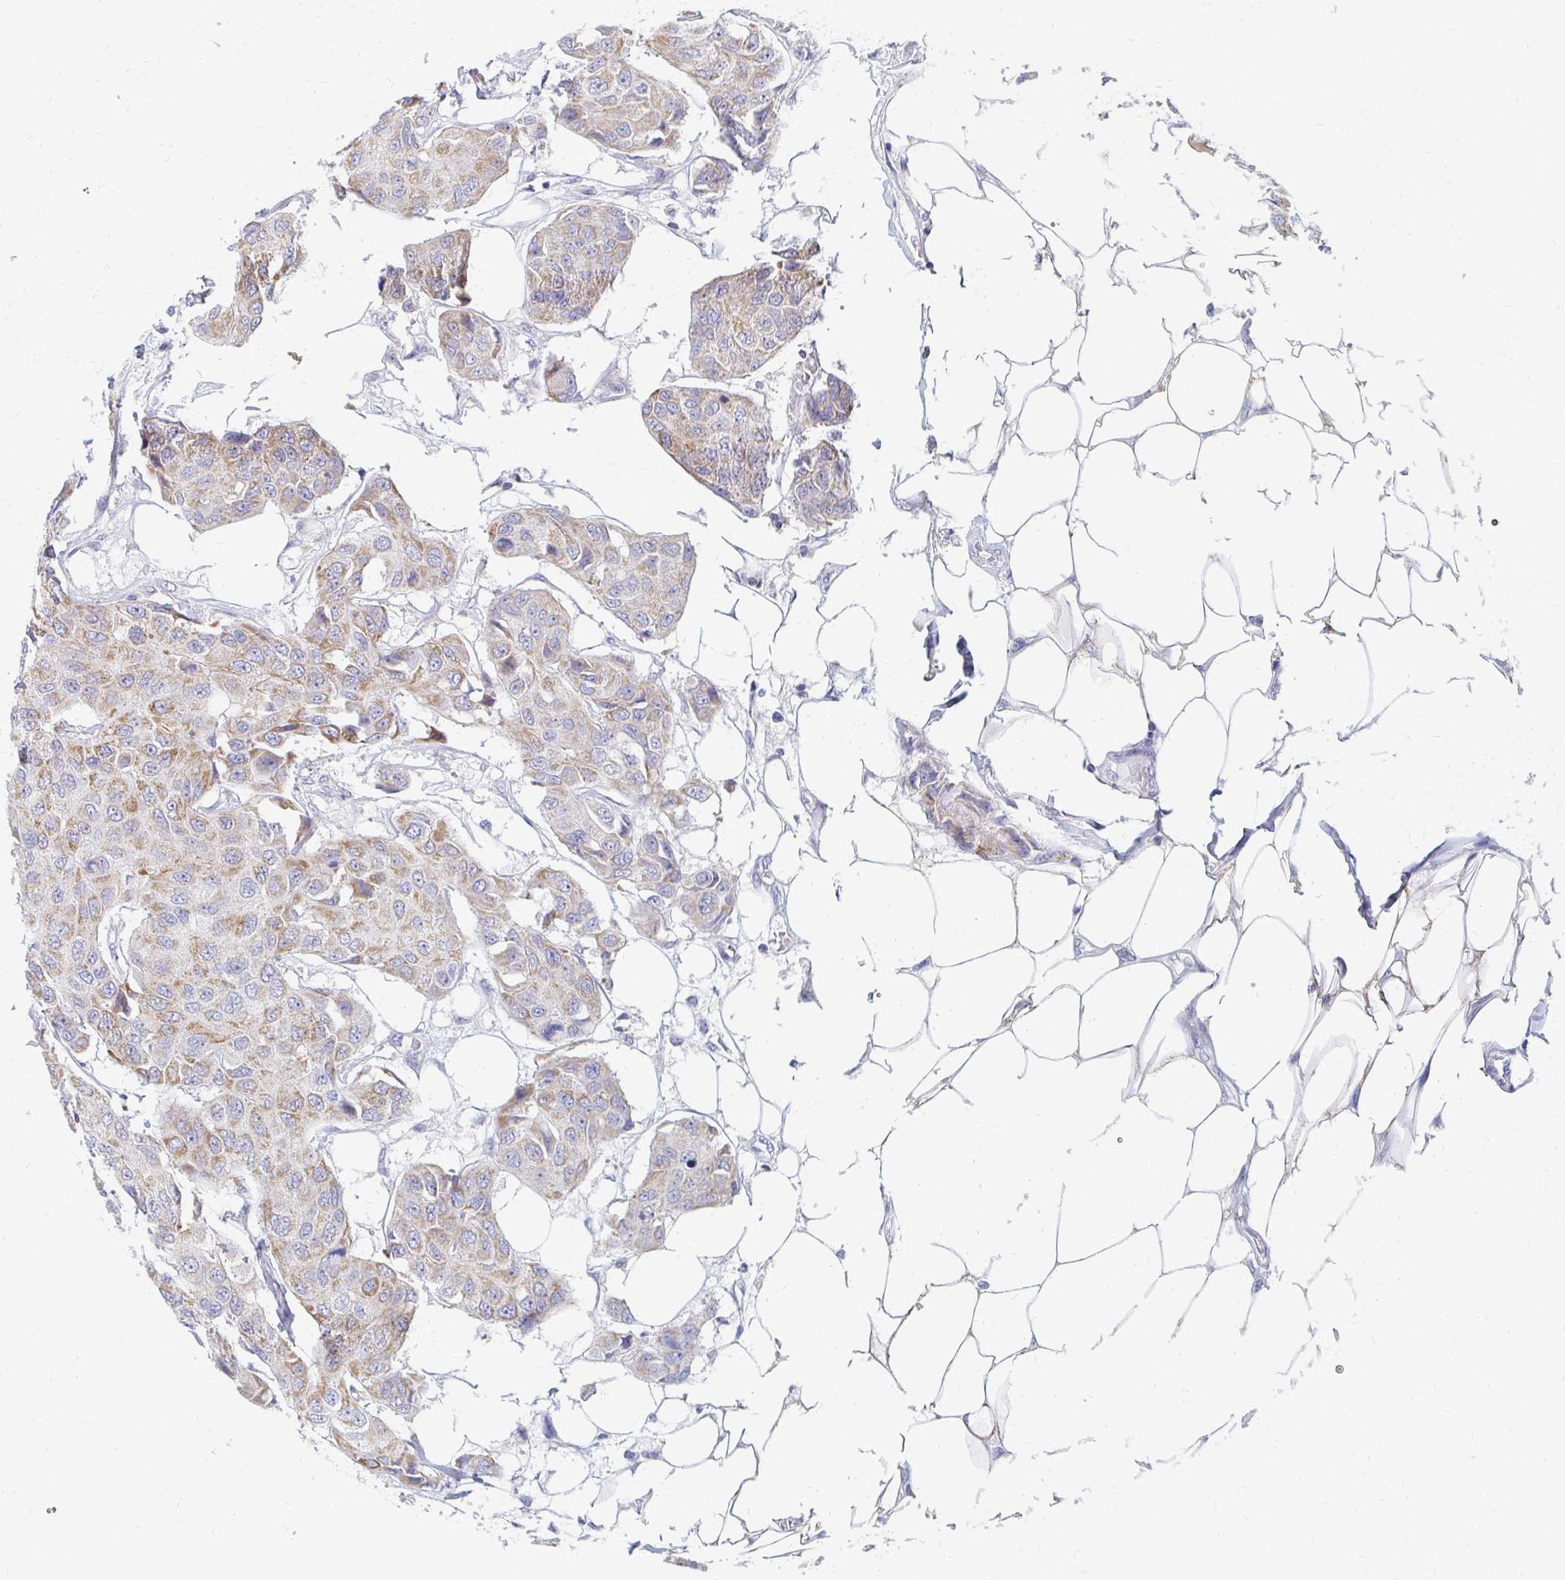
{"staining": {"intensity": "moderate", "quantity": ">75%", "location": "cytoplasmic/membranous"}, "tissue": "breast cancer", "cell_type": "Tumor cells", "image_type": "cancer", "snomed": [{"axis": "morphology", "description": "Duct carcinoma"}, {"axis": "topography", "description": "Breast"}, {"axis": "topography", "description": "Lymph node"}], "caption": "Breast cancer tissue shows moderate cytoplasmic/membranous staining in about >75% of tumor cells, visualized by immunohistochemistry.", "gene": "OR10V1", "patient": {"sex": "female", "age": 80}}